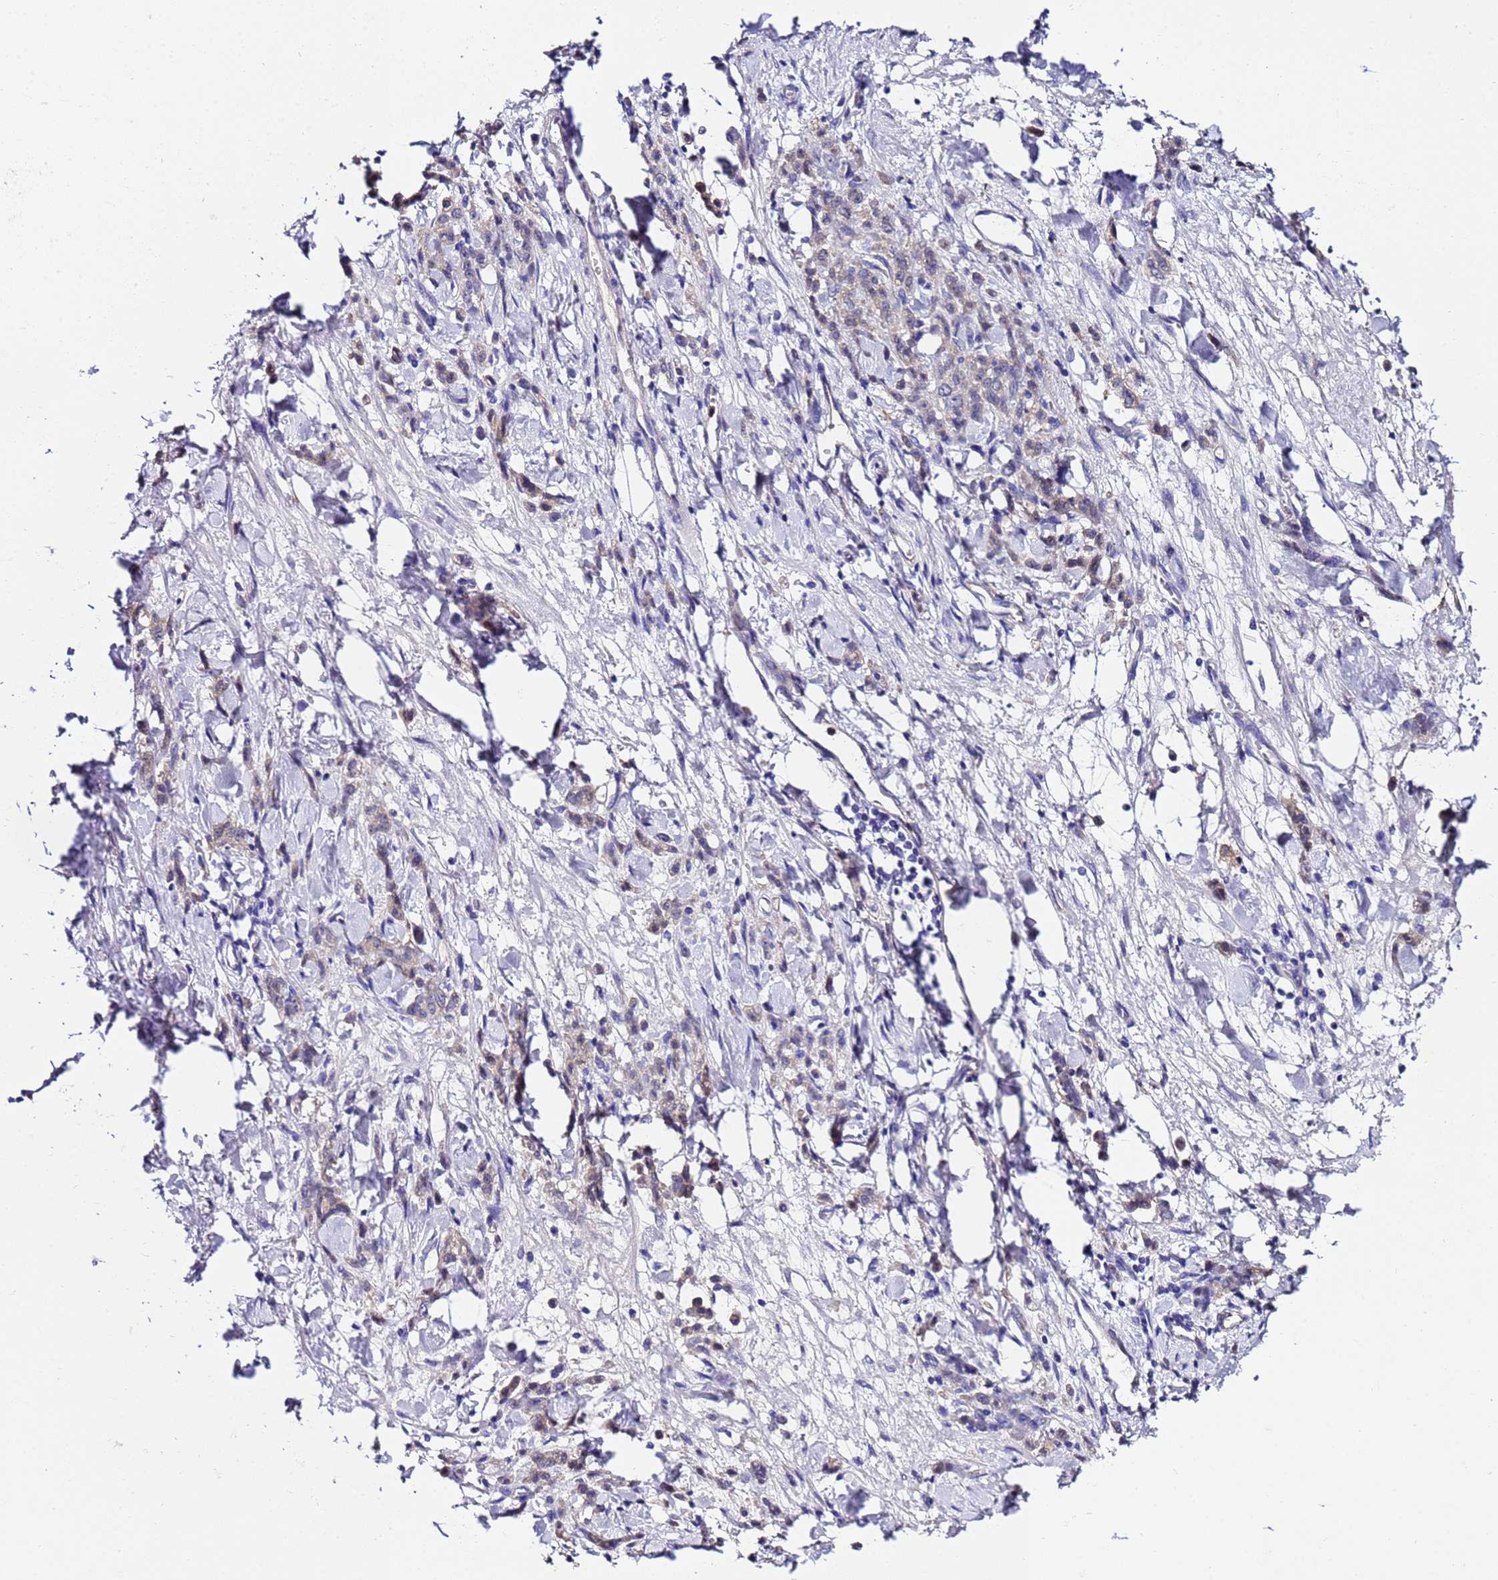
{"staining": {"intensity": "weak", "quantity": "<25%", "location": "cytoplasmic/membranous"}, "tissue": "stomach cancer", "cell_type": "Tumor cells", "image_type": "cancer", "snomed": [{"axis": "morphology", "description": "Normal tissue, NOS"}, {"axis": "morphology", "description": "Adenocarcinoma, NOS"}, {"axis": "topography", "description": "Stomach"}], "caption": "Immunohistochemistry of stomach adenocarcinoma shows no positivity in tumor cells. (DAB (3,3'-diaminobenzidine) immunohistochemistry (IHC), high magnification).", "gene": "UGT2A1", "patient": {"sex": "male", "age": 82}}